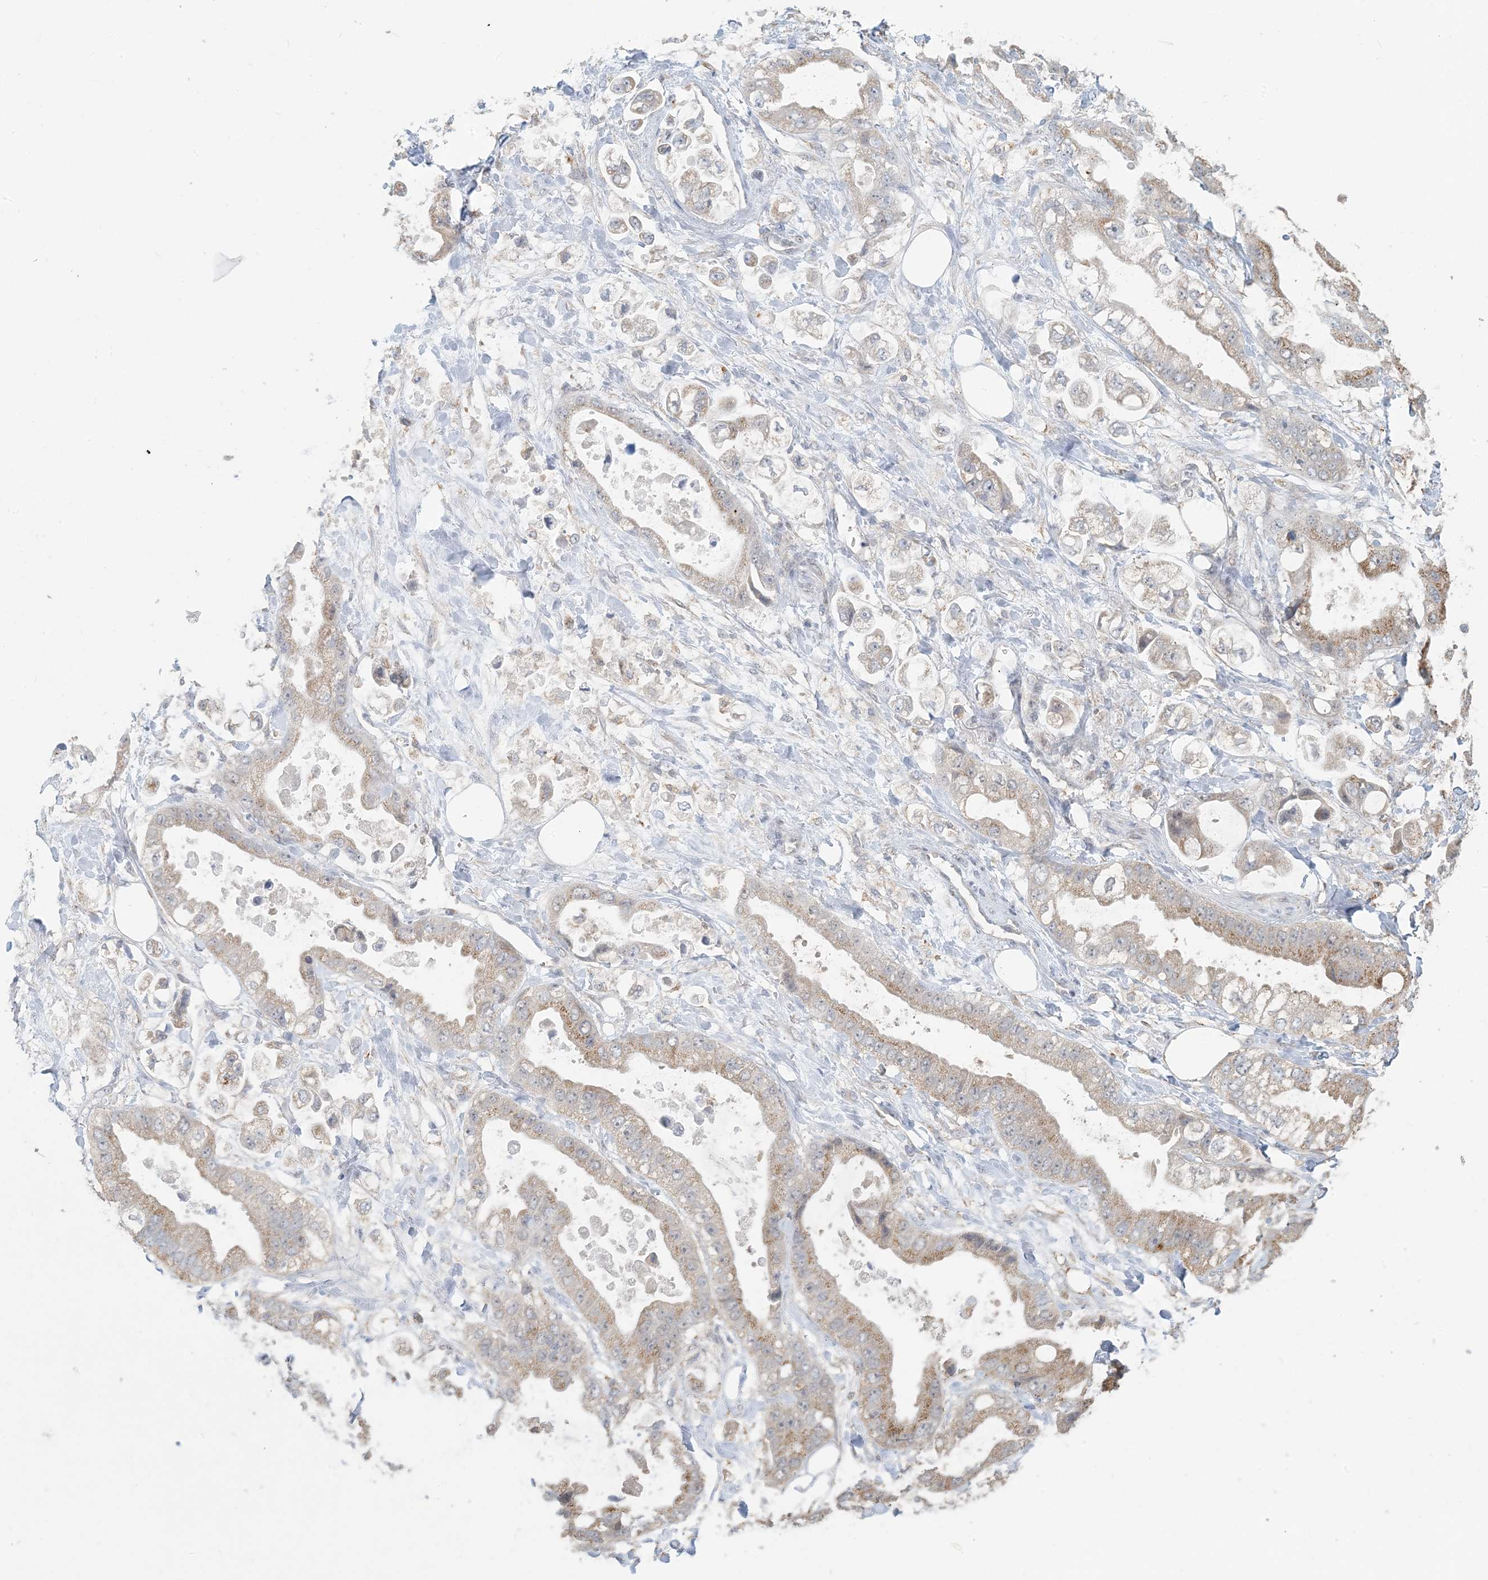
{"staining": {"intensity": "weak", "quantity": "25%-75%", "location": "cytoplasmic/membranous"}, "tissue": "stomach cancer", "cell_type": "Tumor cells", "image_type": "cancer", "snomed": [{"axis": "morphology", "description": "Adenocarcinoma, NOS"}, {"axis": "topography", "description": "Stomach"}], "caption": "Immunohistochemistry (IHC) histopathology image of stomach cancer (adenocarcinoma) stained for a protein (brown), which reveals low levels of weak cytoplasmic/membranous positivity in approximately 25%-75% of tumor cells.", "gene": "HACL1", "patient": {"sex": "male", "age": 62}}